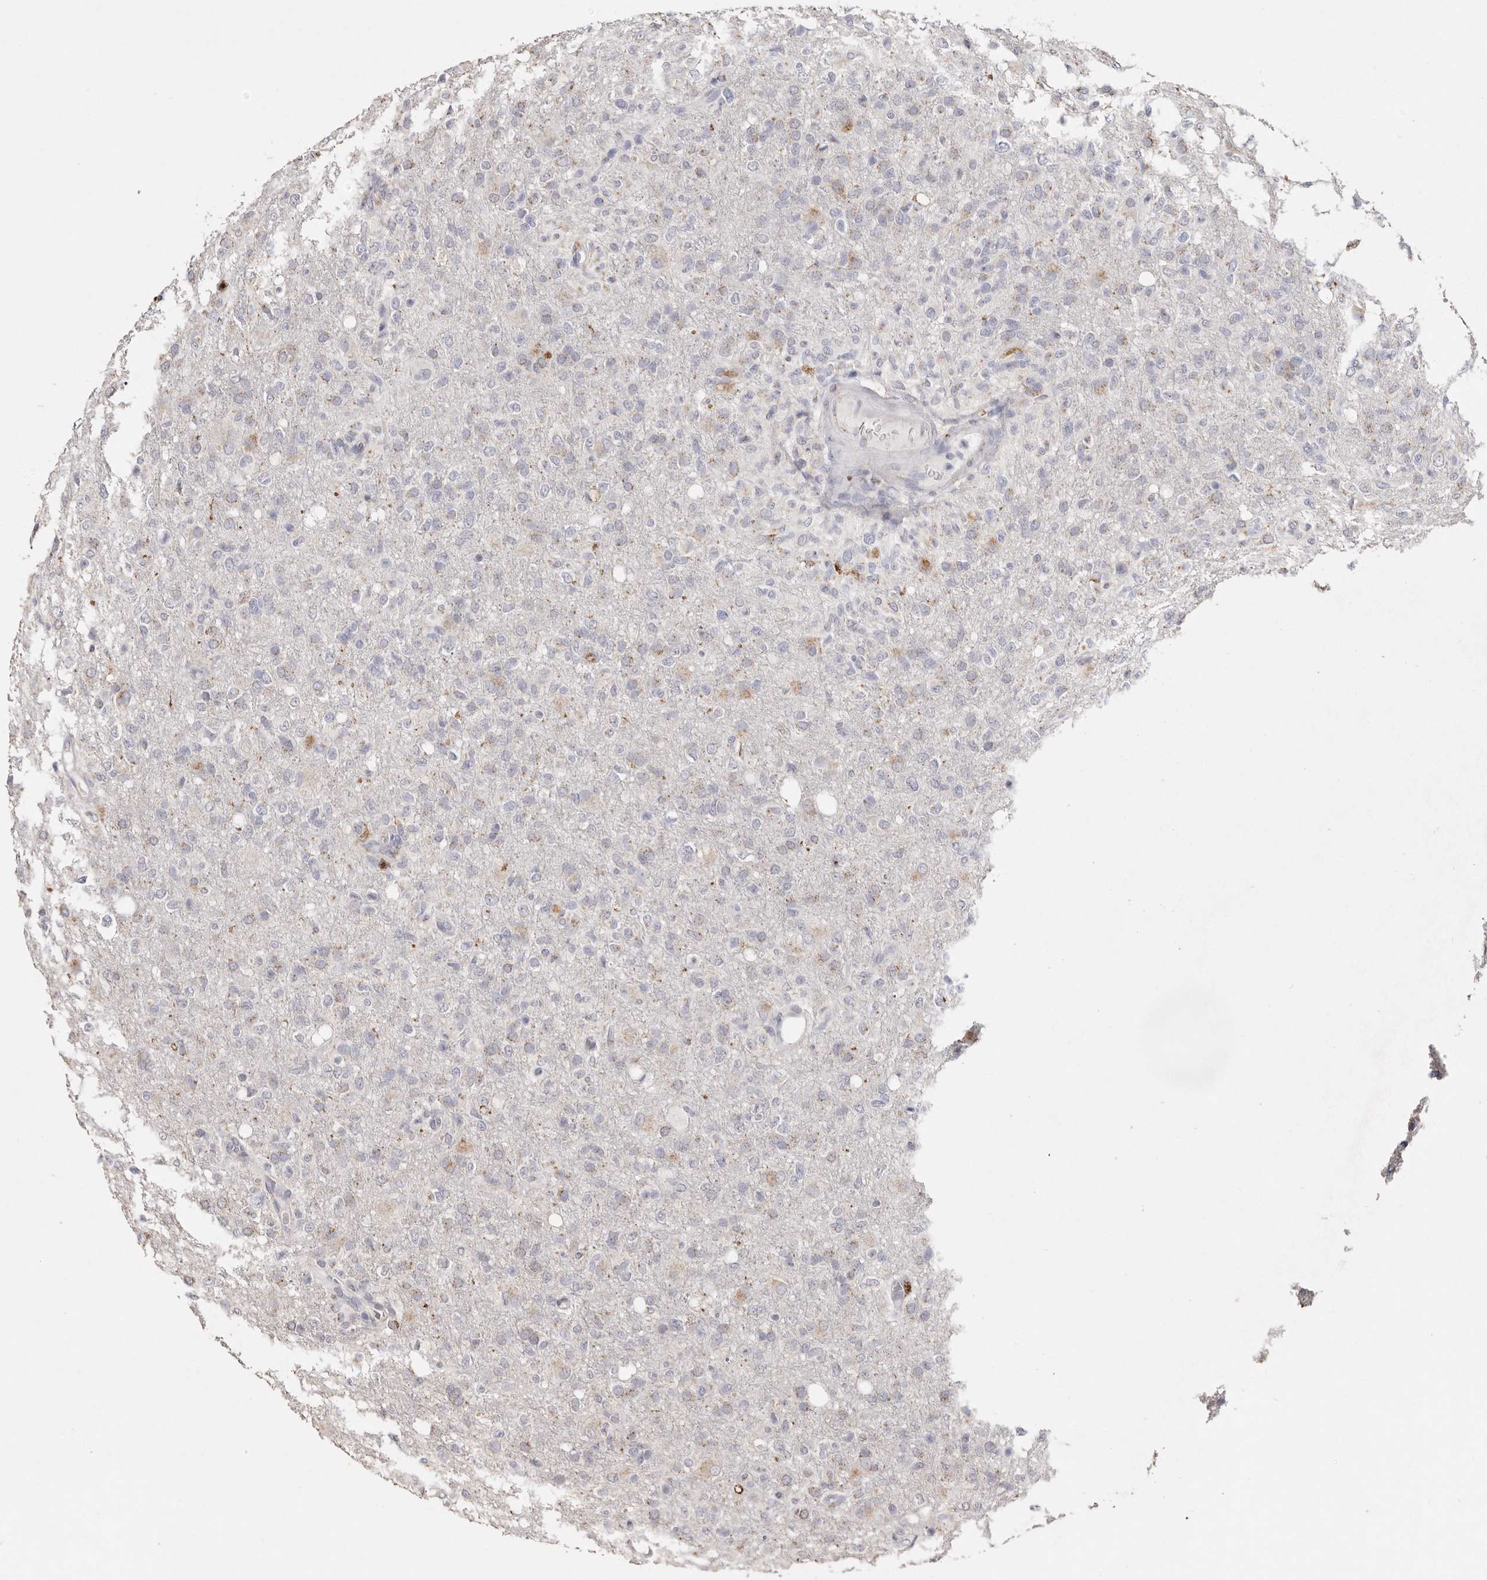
{"staining": {"intensity": "moderate", "quantity": "<25%", "location": "cytoplasmic/membranous"}, "tissue": "glioma", "cell_type": "Tumor cells", "image_type": "cancer", "snomed": [{"axis": "morphology", "description": "Glioma, malignant, High grade"}, {"axis": "topography", "description": "Brain"}], "caption": "Protein staining displays moderate cytoplasmic/membranous staining in approximately <25% of tumor cells in glioma. (DAB IHC, brown staining for protein, blue staining for nuclei).", "gene": "LGALS7B", "patient": {"sex": "female", "age": 57}}